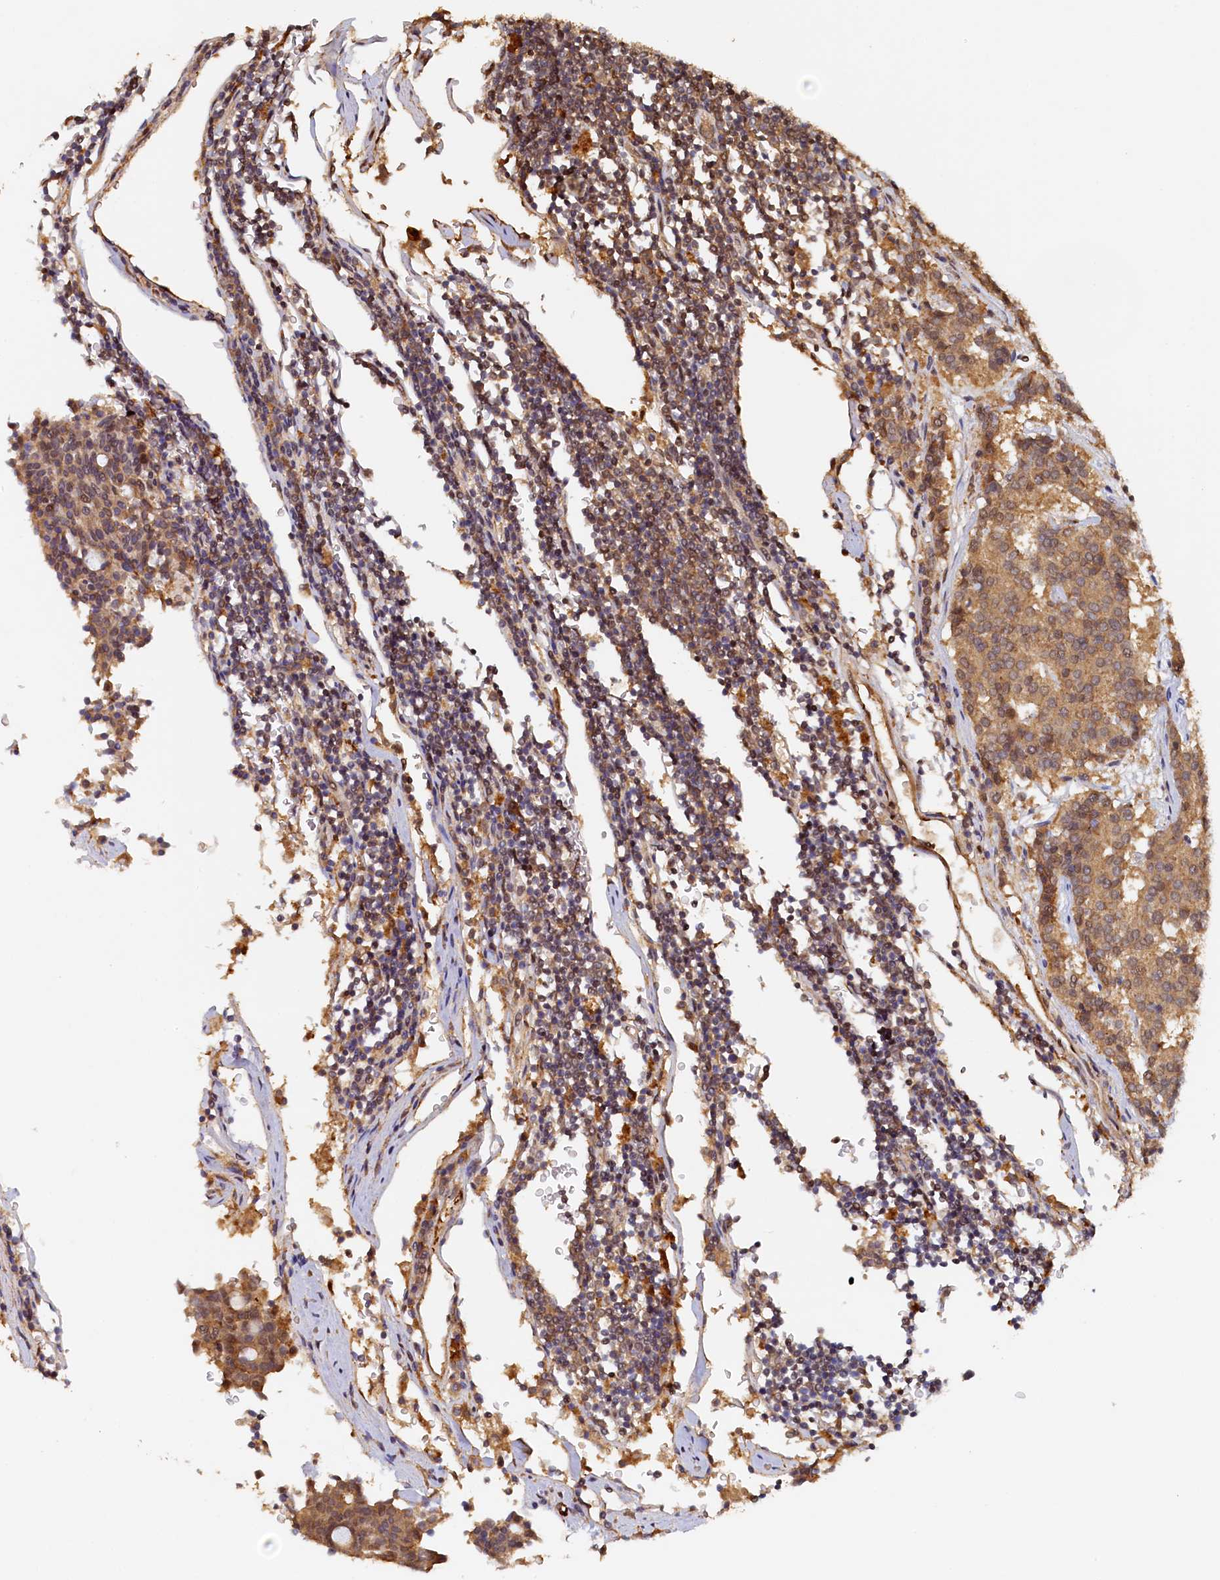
{"staining": {"intensity": "moderate", "quantity": ">75%", "location": "cytoplasmic/membranous"}, "tissue": "carcinoid", "cell_type": "Tumor cells", "image_type": "cancer", "snomed": [{"axis": "morphology", "description": "Carcinoid, malignant, NOS"}, {"axis": "topography", "description": "Pancreas"}], "caption": "An immunohistochemistry (IHC) image of neoplastic tissue is shown. Protein staining in brown highlights moderate cytoplasmic/membranous positivity in carcinoid (malignant) within tumor cells.", "gene": "UBL7", "patient": {"sex": "female", "age": 54}}